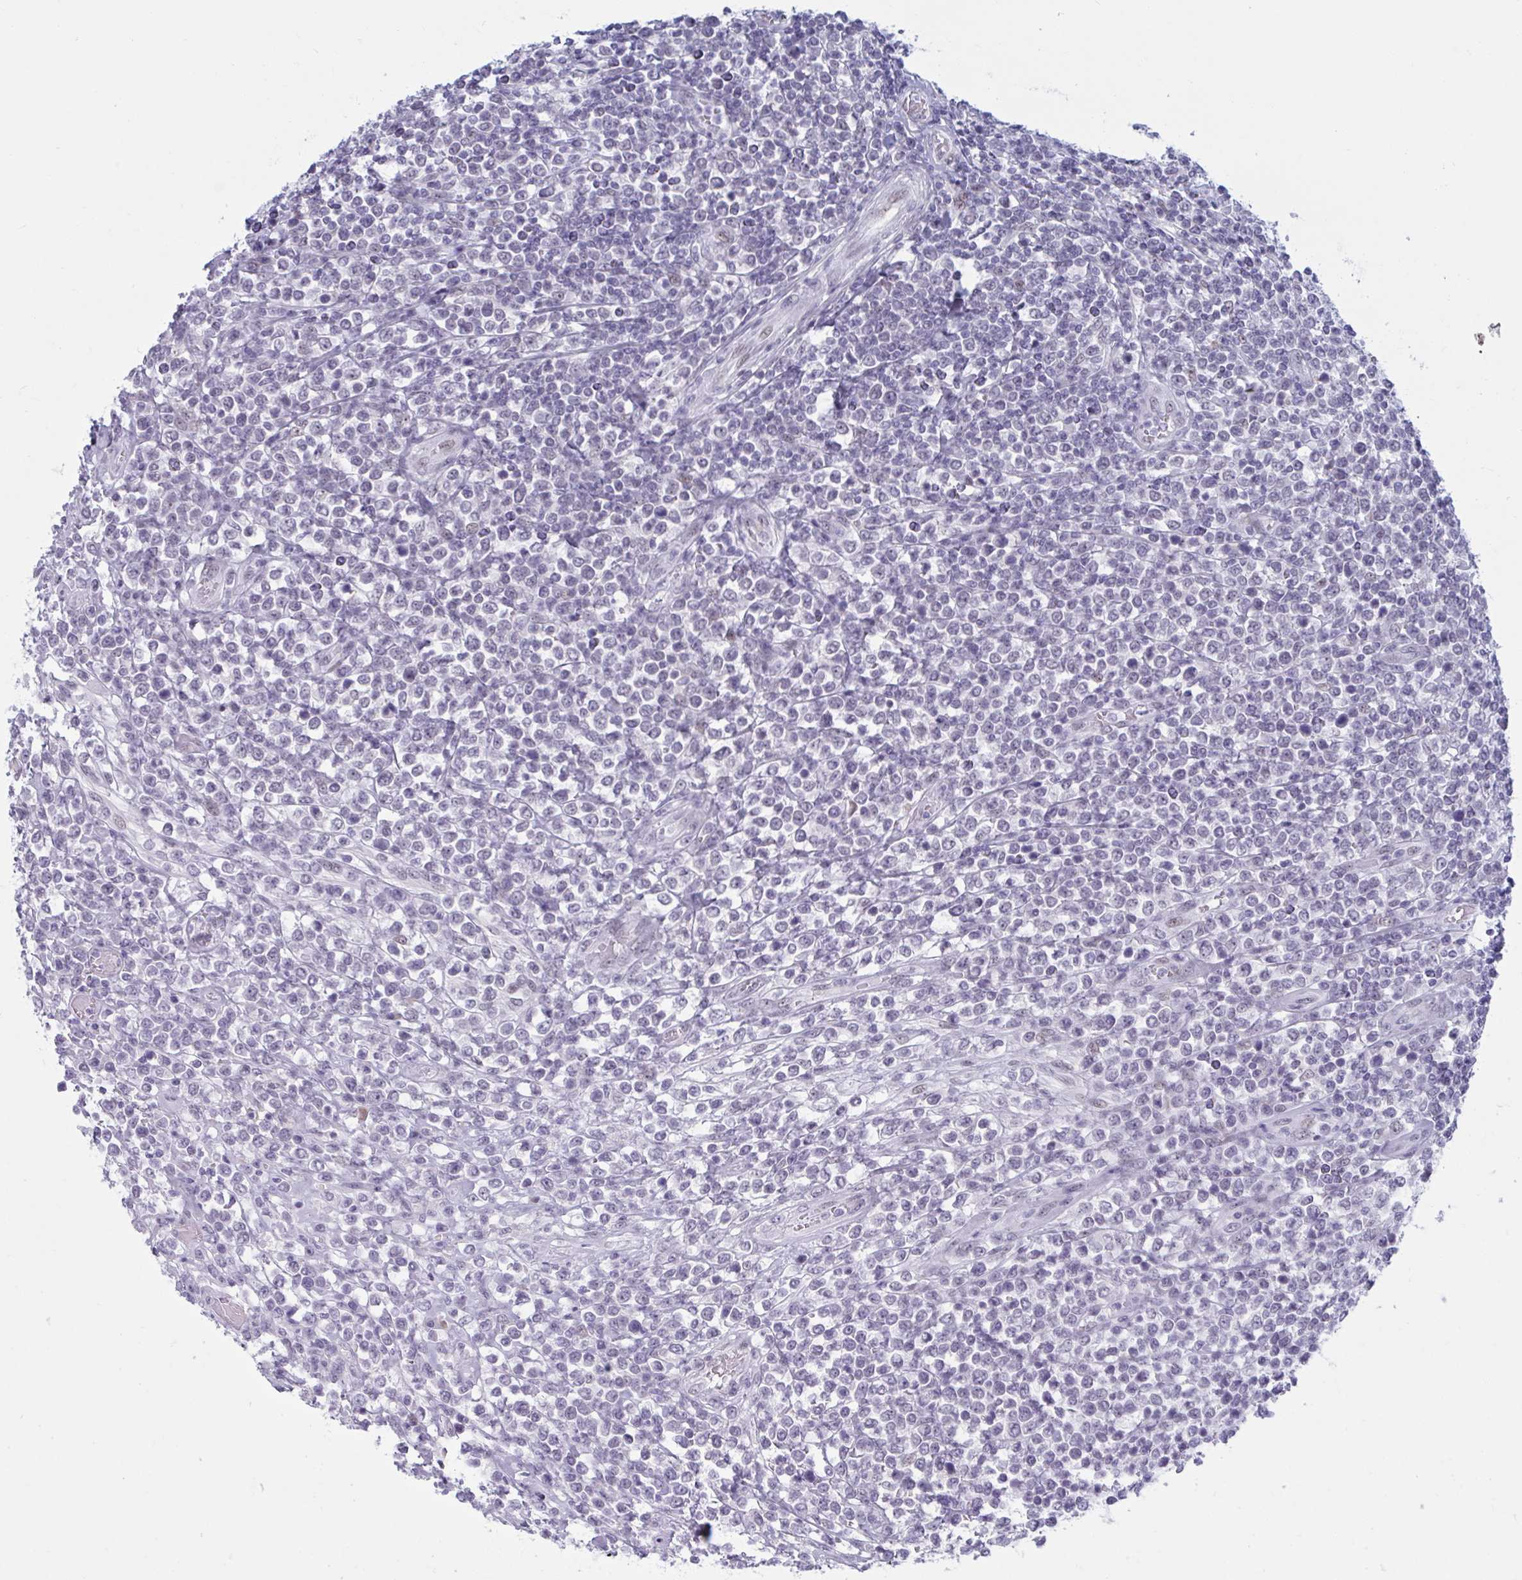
{"staining": {"intensity": "negative", "quantity": "none", "location": "none"}, "tissue": "lymphoma", "cell_type": "Tumor cells", "image_type": "cancer", "snomed": [{"axis": "morphology", "description": "Malignant lymphoma, non-Hodgkin's type, High grade"}, {"axis": "topography", "description": "Soft tissue"}], "caption": "The immunohistochemistry (IHC) photomicrograph has no significant positivity in tumor cells of lymphoma tissue.", "gene": "MSMB", "patient": {"sex": "female", "age": 56}}